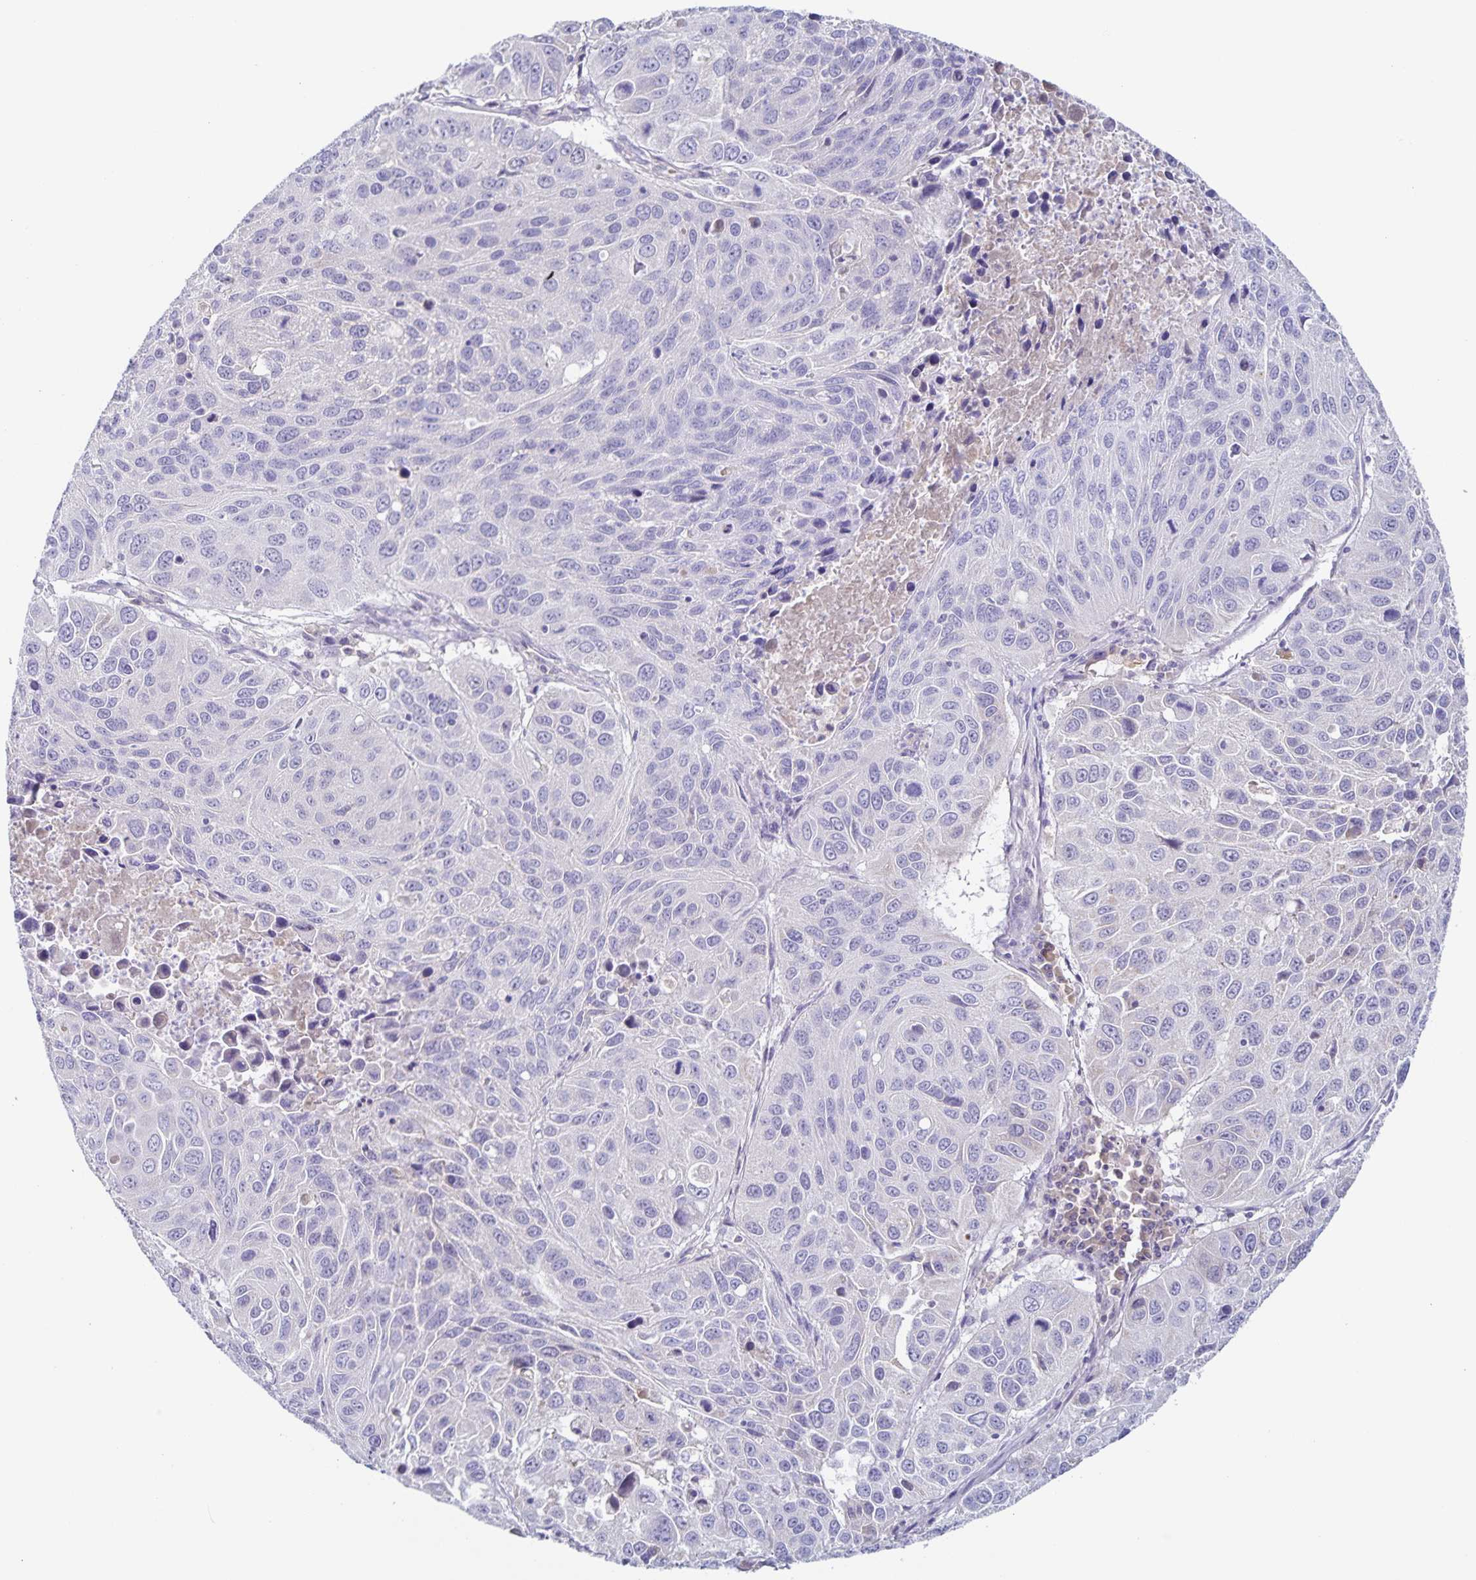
{"staining": {"intensity": "negative", "quantity": "none", "location": "none"}, "tissue": "lung cancer", "cell_type": "Tumor cells", "image_type": "cancer", "snomed": [{"axis": "morphology", "description": "Squamous cell carcinoma, NOS"}, {"axis": "topography", "description": "Lung"}], "caption": "Squamous cell carcinoma (lung) was stained to show a protein in brown. There is no significant expression in tumor cells.", "gene": "RPL36A", "patient": {"sex": "female", "age": 61}}